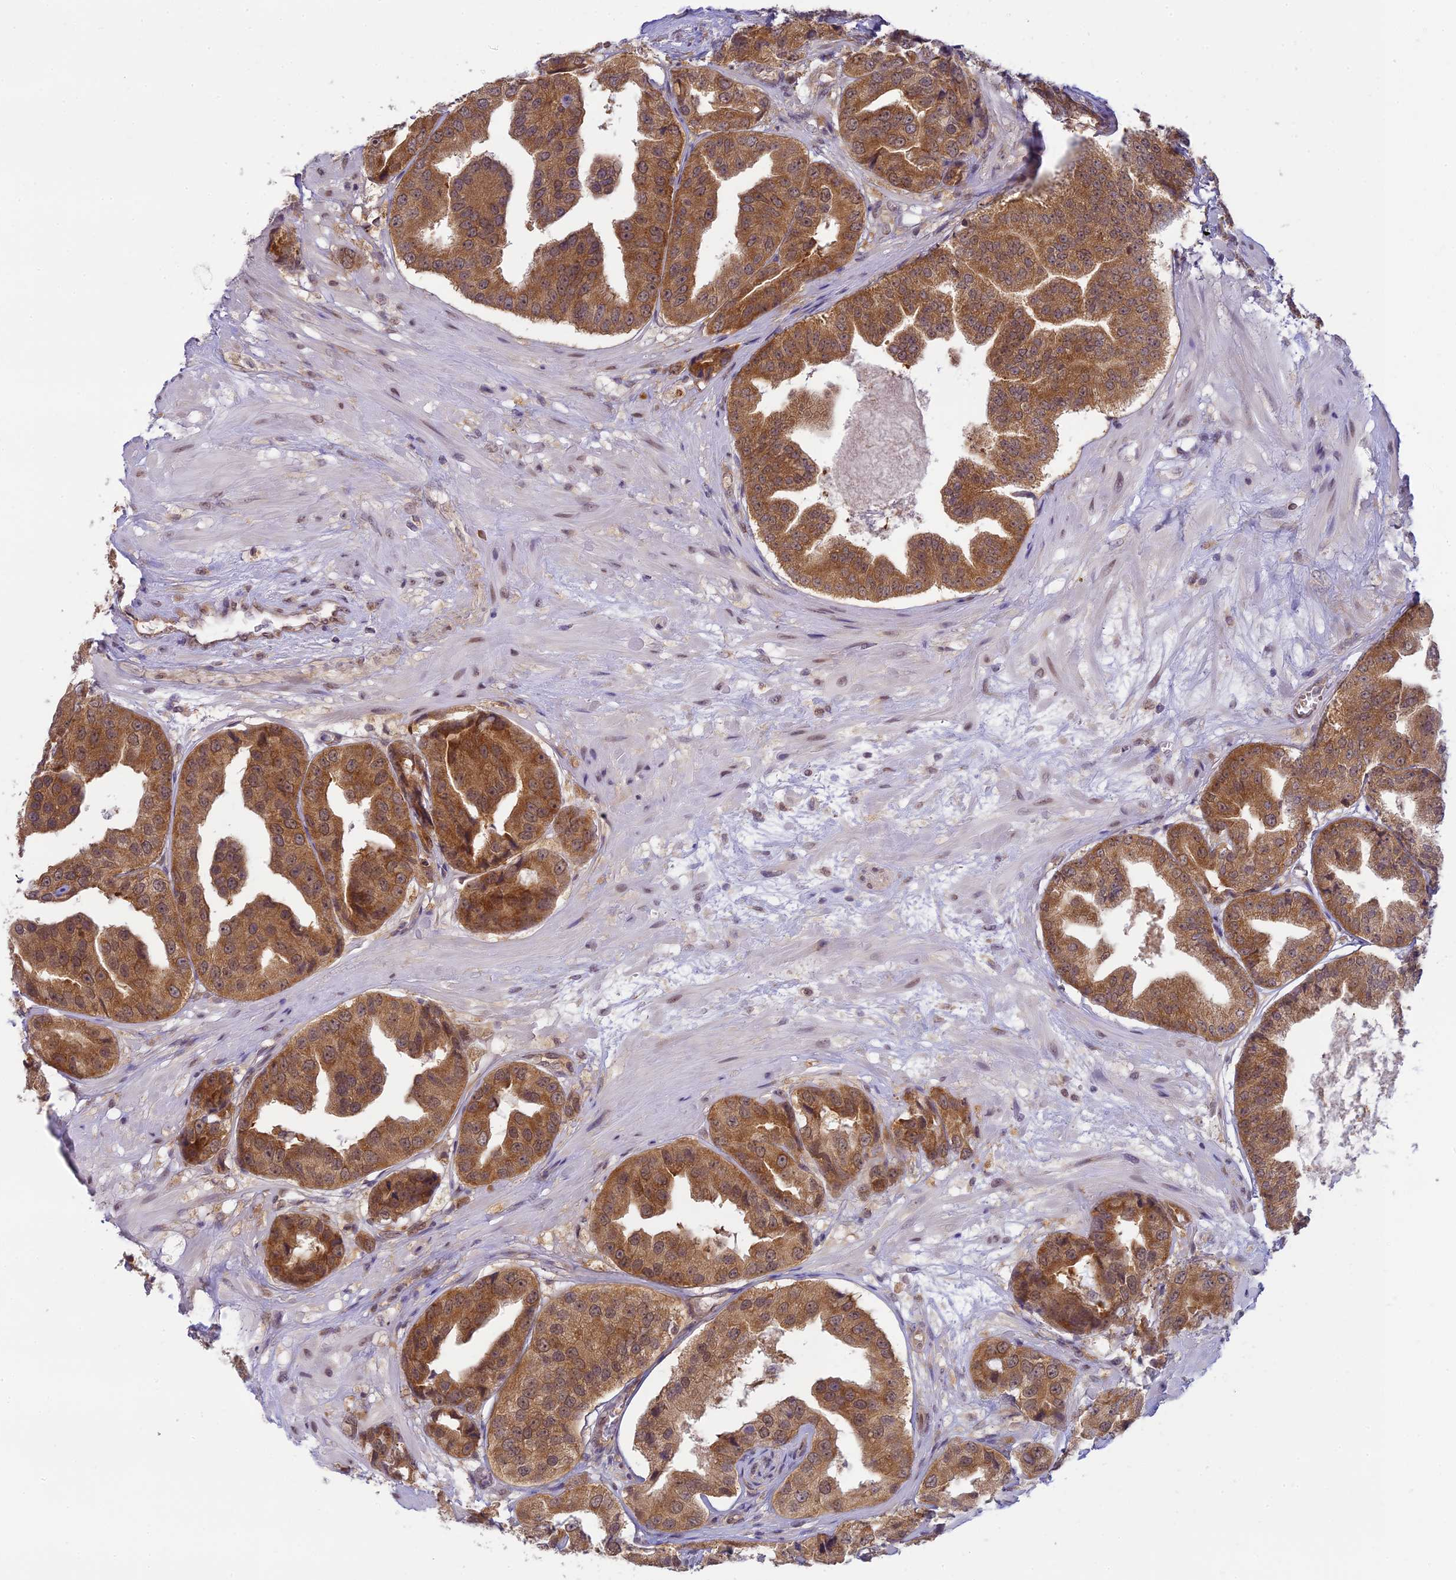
{"staining": {"intensity": "moderate", "quantity": ">75%", "location": "cytoplasmic/membranous,nuclear"}, "tissue": "prostate cancer", "cell_type": "Tumor cells", "image_type": "cancer", "snomed": [{"axis": "morphology", "description": "Adenocarcinoma, High grade"}, {"axis": "topography", "description": "Prostate"}], "caption": "IHC photomicrograph of neoplastic tissue: human prostate adenocarcinoma (high-grade) stained using IHC exhibits medium levels of moderate protein expression localized specifically in the cytoplasmic/membranous and nuclear of tumor cells, appearing as a cytoplasmic/membranous and nuclear brown color.", "gene": "SKIC8", "patient": {"sex": "male", "age": 63}}